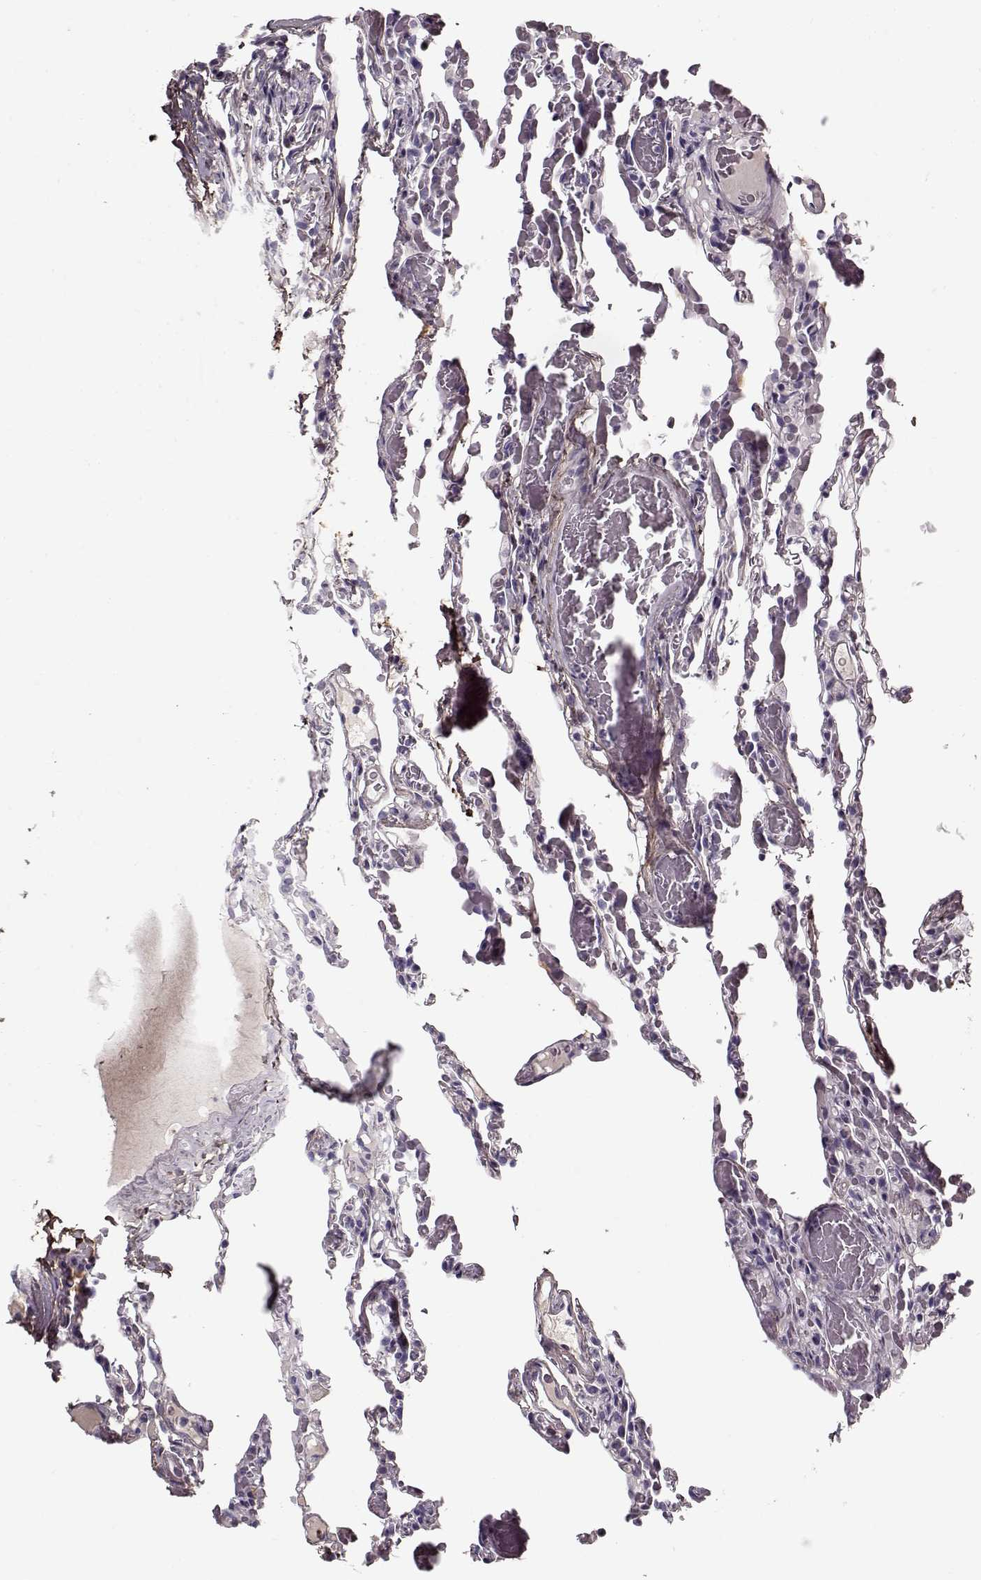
{"staining": {"intensity": "negative", "quantity": "none", "location": "none"}, "tissue": "lung", "cell_type": "Alveolar cells", "image_type": "normal", "snomed": [{"axis": "morphology", "description": "Normal tissue, NOS"}, {"axis": "topography", "description": "Lung"}], "caption": "A high-resolution micrograph shows IHC staining of unremarkable lung, which demonstrates no significant expression in alveolar cells.", "gene": "LUM", "patient": {"sex": "female", "age": 43}}